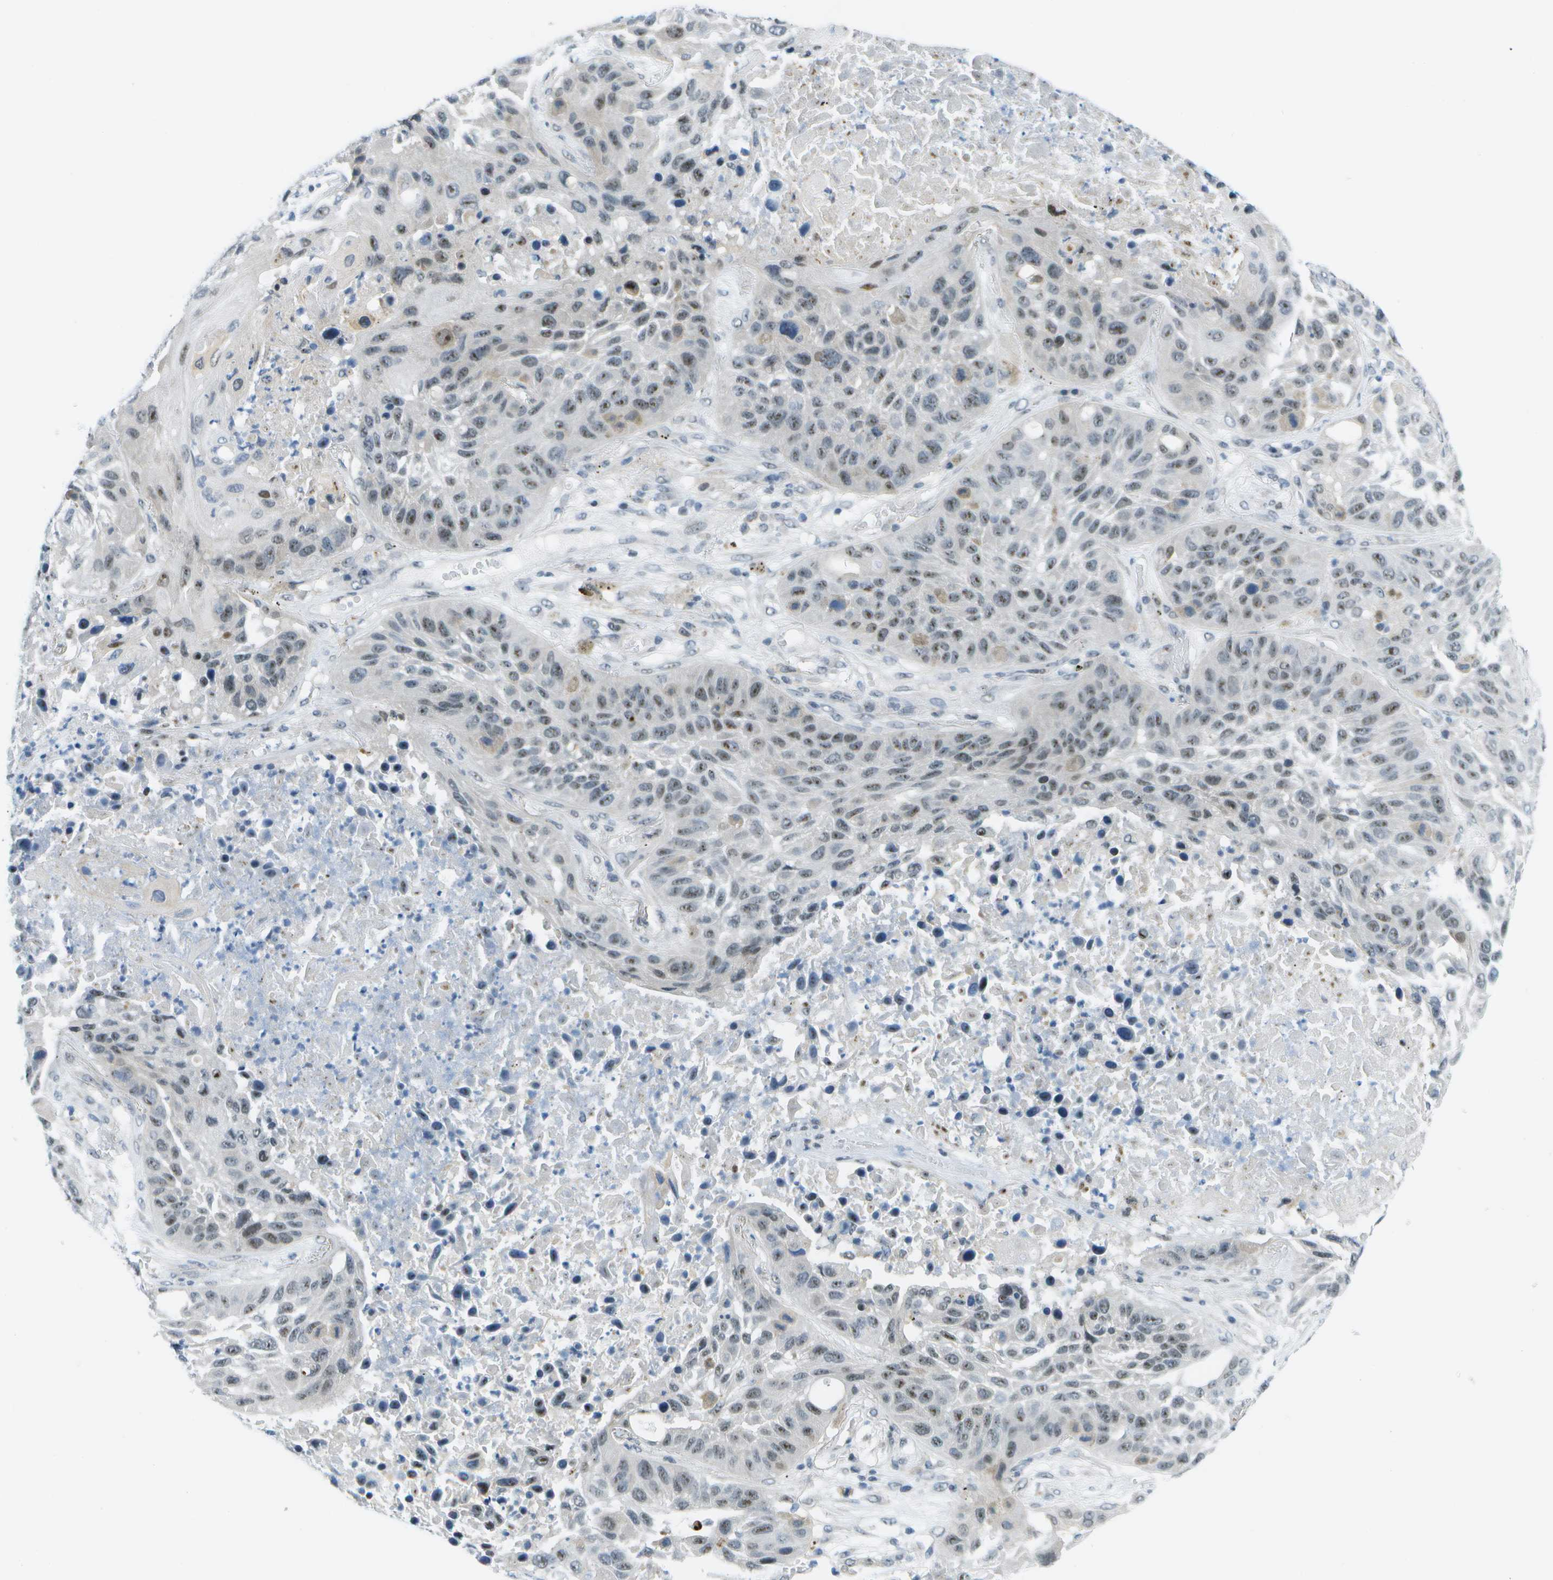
{"staining": {"intensity": "moderate", "quantity": "25%-75%", "location": "nuclear"}, "tissue": "lung cancer", "cell_type": "Tumor cells", "image_type": "cancer", "snomed": [{"axis": "morphology", "description": "Squamous cell carcinoma, NOS"}, {"axis": "topography", "description": "Lung"}], "caption": "Squamous cell carcinoma (lung) tissue demonstrates moderate nuclear positivity in about 25%-75% of tumor cells Nuclei are stained in blue.", "gene": "PITHD1", "patient": {"sex": "male", "age": 57}}